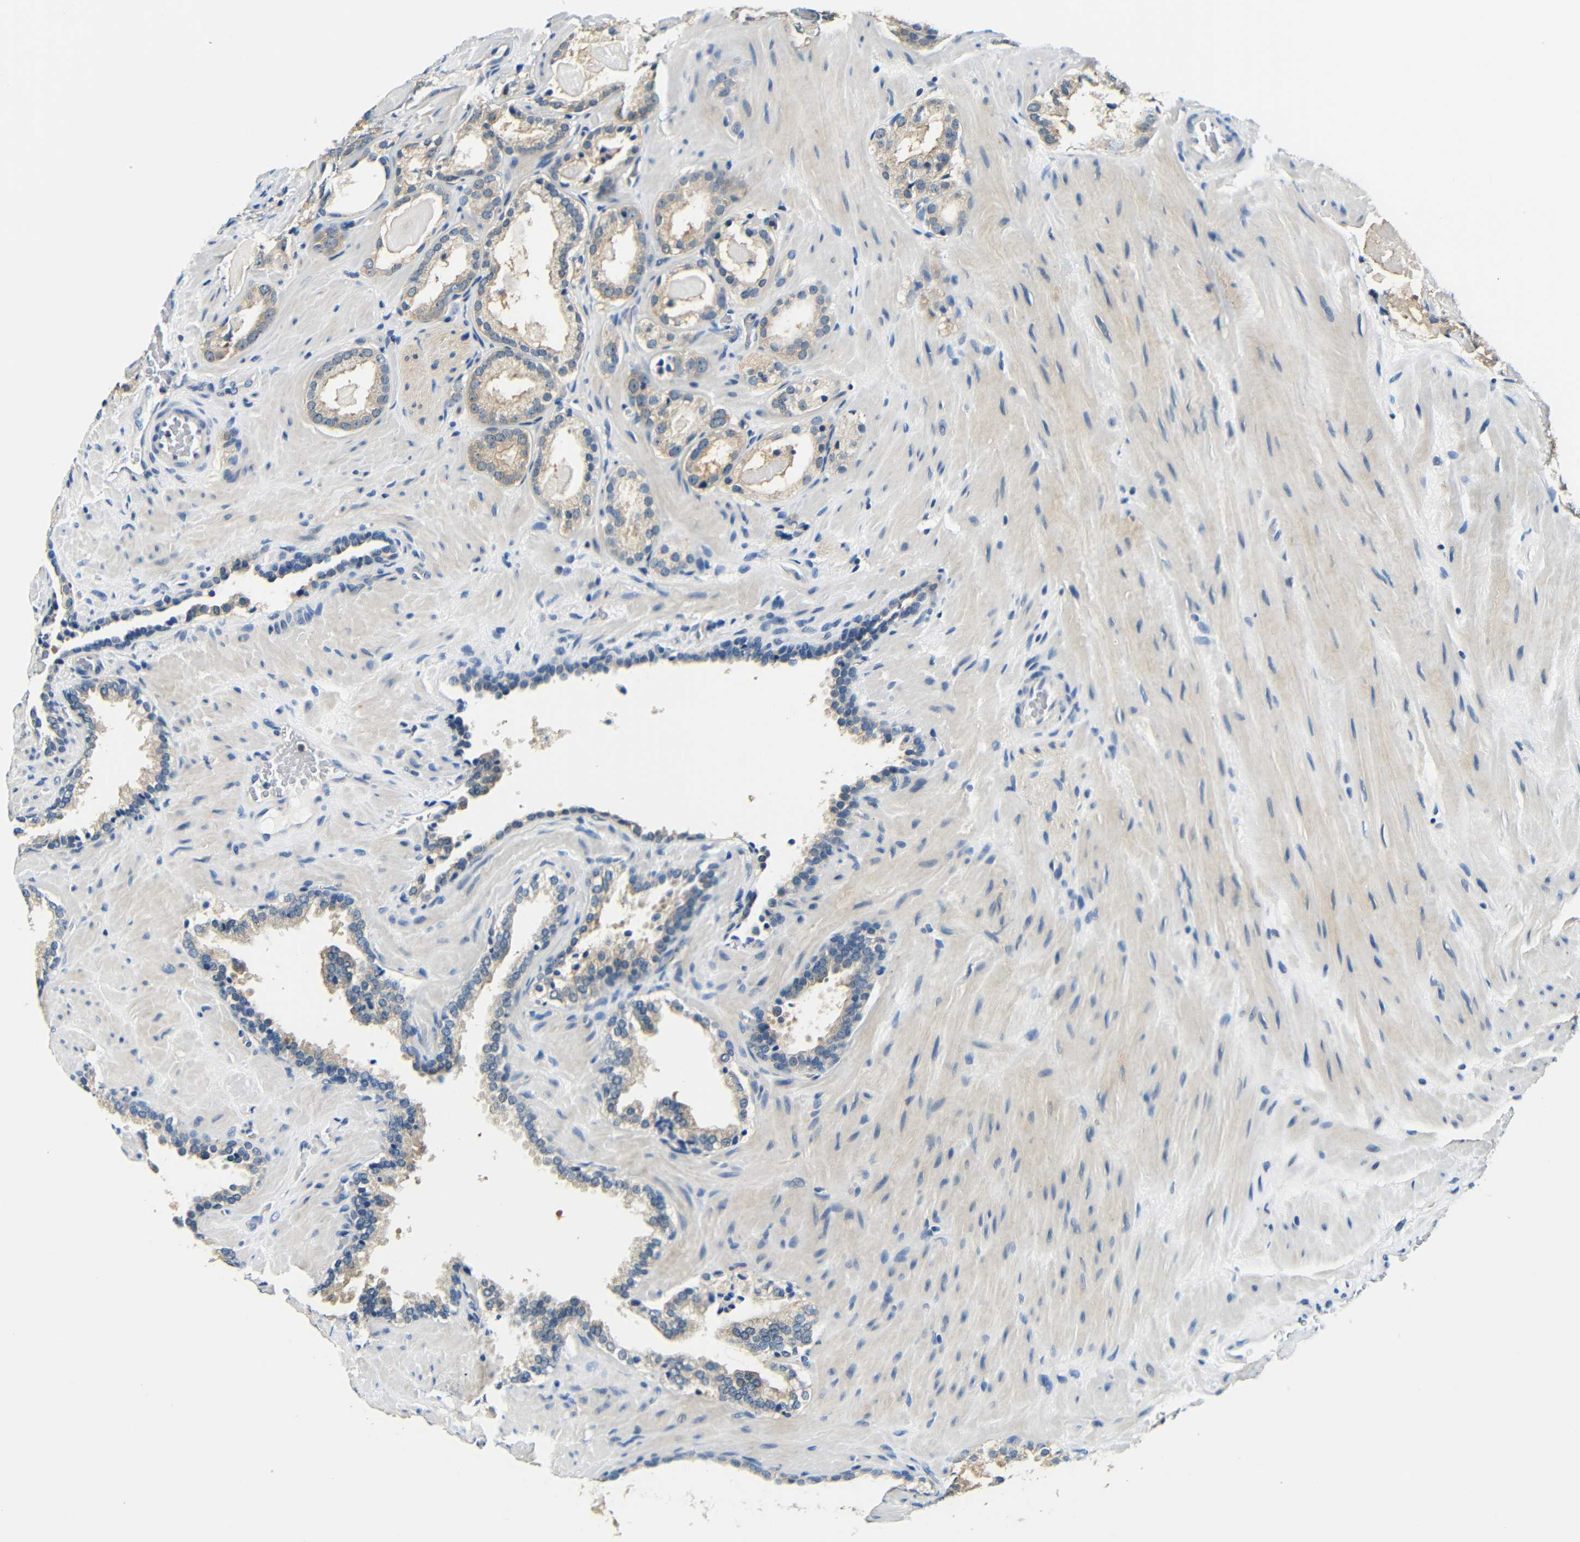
{"staining": {"intensity": "weak", "quantity": ">75%", "location": "cytoplasmic/membranous"}, "tissue": "prostate cancer", "cell_type": "Tumor cells", "image_type": "cancer", "snomed": [{"axis": "morphology", "description": "Adenocarcinoma, High grade"}, {"axis": "topography", "description": "Prostate"}], "caption": "This is an image of immunohistochemistry staining of high-grade adenocarcinoma (prostate), which shows weak expression in the cytoplasmic/membranous of tumor cells.", "gene": "ADAP1", "patient": {"sex": "male", "age": 64}}